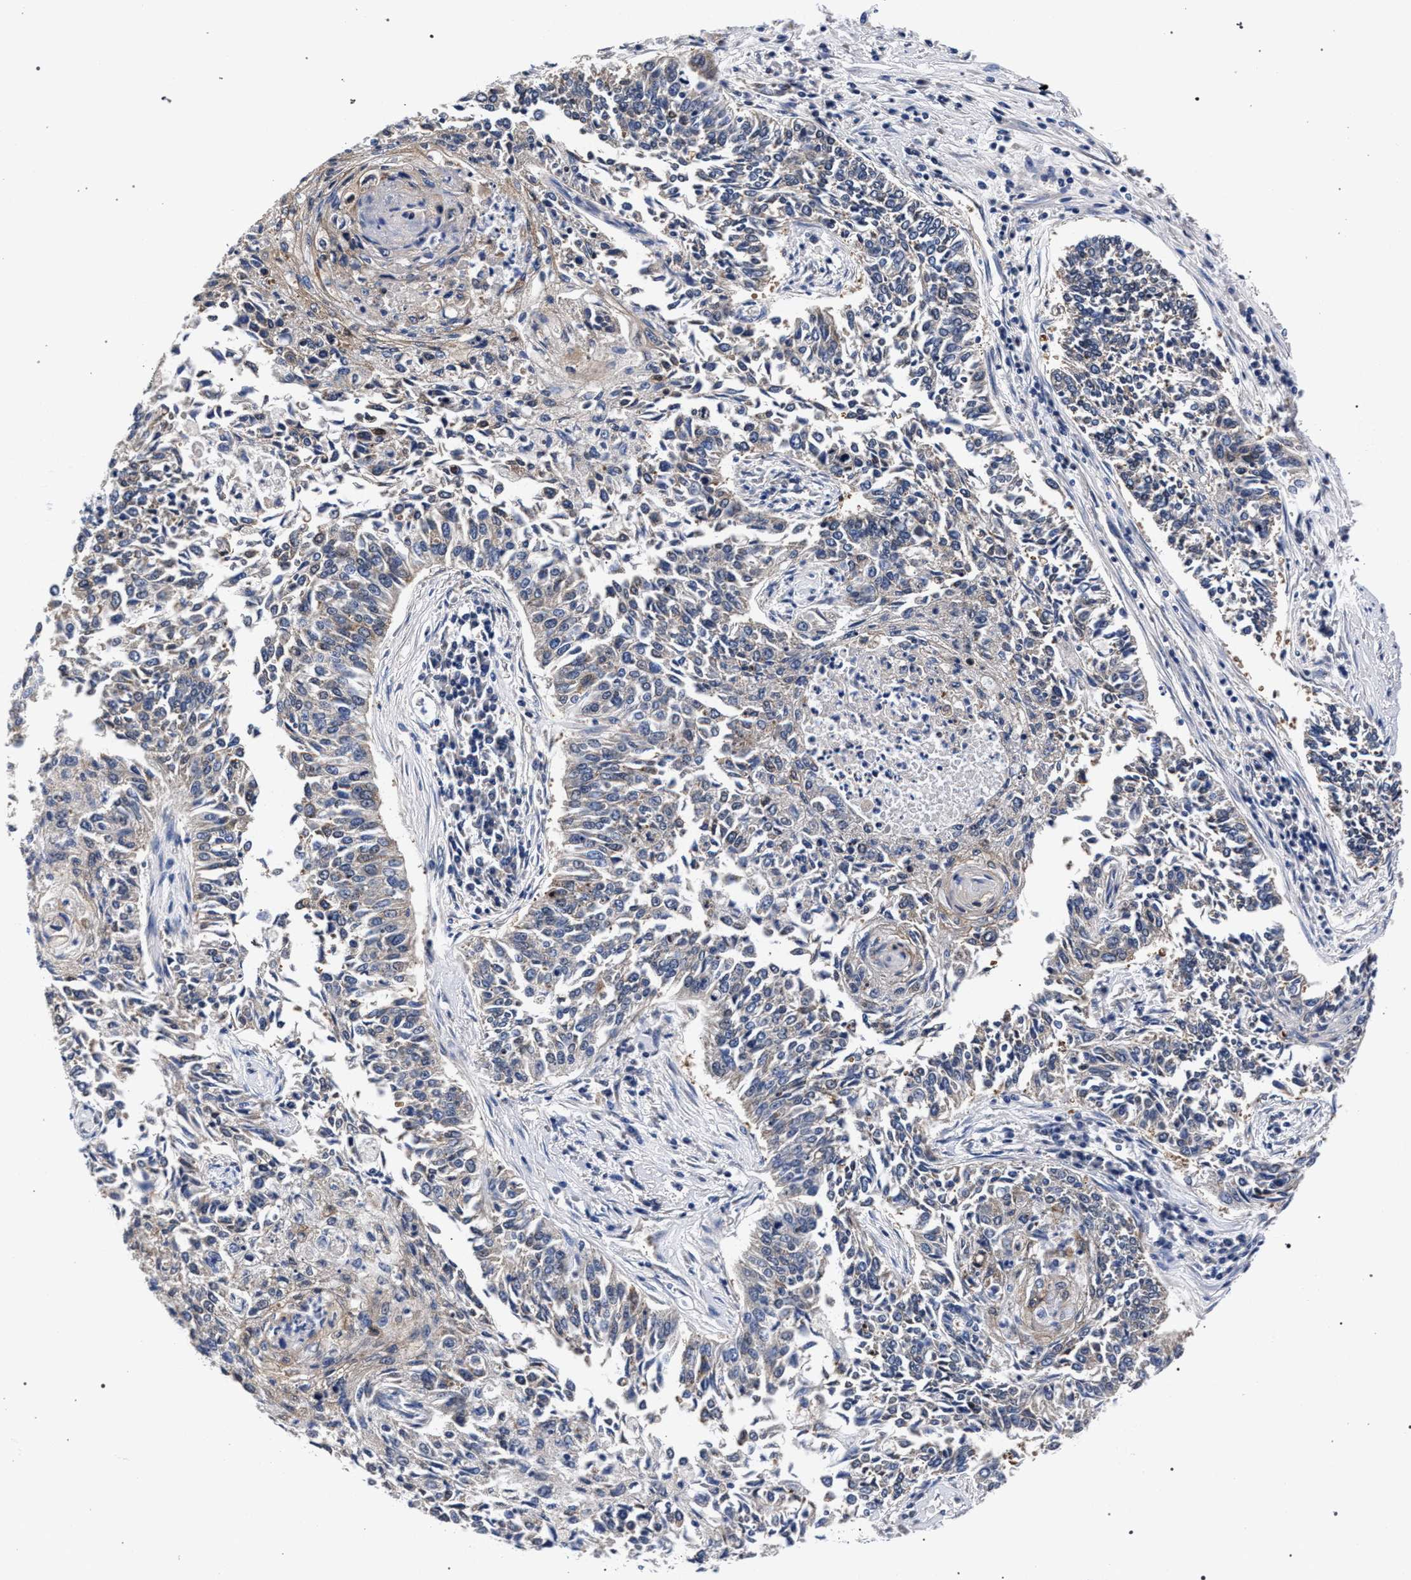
{"staining": {"intensity": "weak", "quantity": "<25%", "location": "cytoplasmic/membranous"}, "tissue": "lung cancer", "cell_type": "Tumor cells", "image_type": "cancer", "snomed": [{"axis": "morphology", "description": "Normal tissue, NOS"}, {"axis": "morphology", "description": "Squamous cell carcinoma, NOS"}, {"axis": "topography", "description": "Cartilage tissue"}, {"axis": "topography", "description": "Bronchus"}, {"axis": "topography", "description": "Lung"}], "caption": "Immunohistochemistry (IHC) image of neoplastic tissue: human lung squamous cell carcinoma stained with DAB displays no significant protein positivity in tumor cells. (DAB immunohistochemistry (IHC) with hematoxylin counter stain).", "gene": "RBM33", "patient": {"sex": "female", "age": 49}}